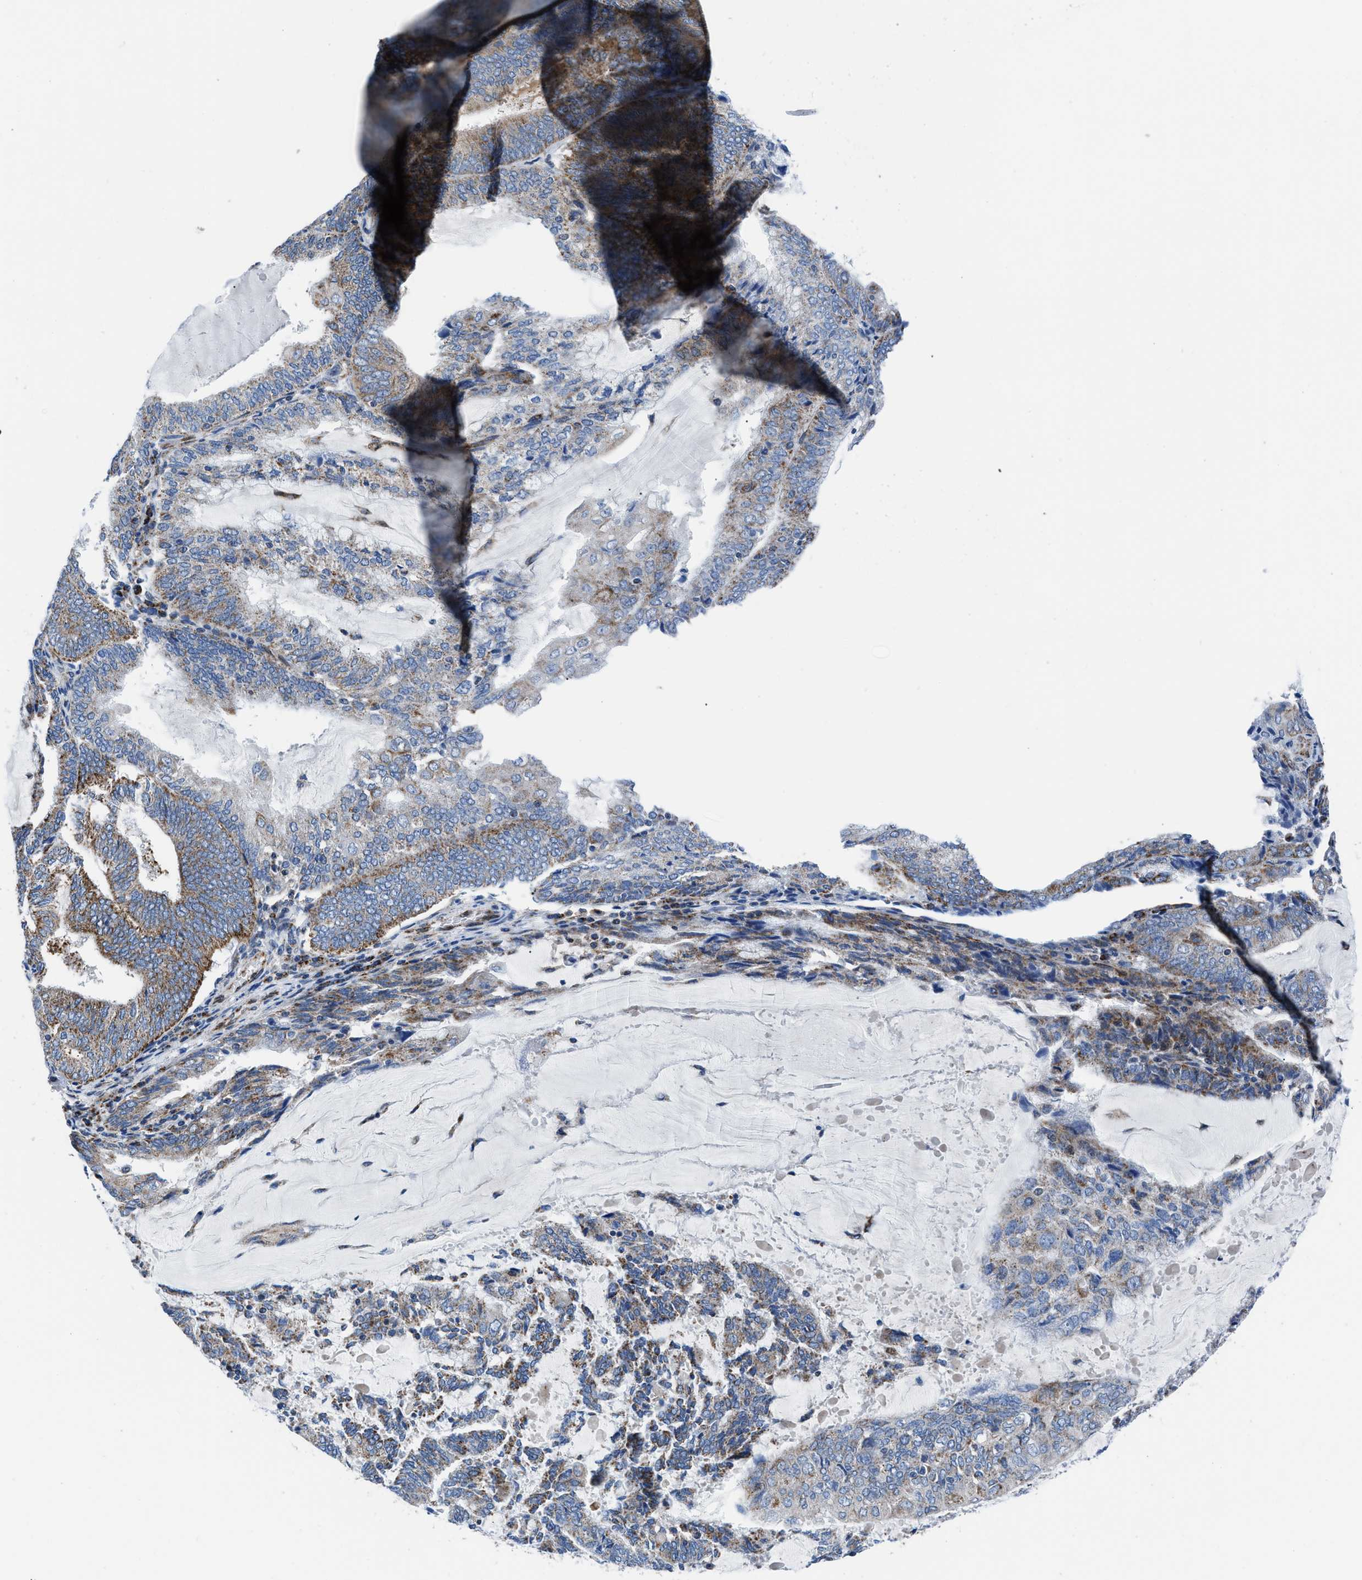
{"staining": {"intensity": "moderate", "quantity": "25%-75%", "location": "cytoplasmic/membranous"}, "tissue": "endometrial cancer", "cell_type": "Tumor cells", "image_type": "cancer", "snomed": [{"axis": "morphology", "description": "Adenocarcinoma, NOS"}, {"axis": "topography", "description": "Endometrium"}], "caption": "Immunohistochemical staining of adenocarcinoma (endometrial) displays medium levels of moderate cytoplasmic/membranous expression in approximately 25%-75% of tumor cells.", "gene": "LMO2", "patient": {"sex": "female", "age": 81}}